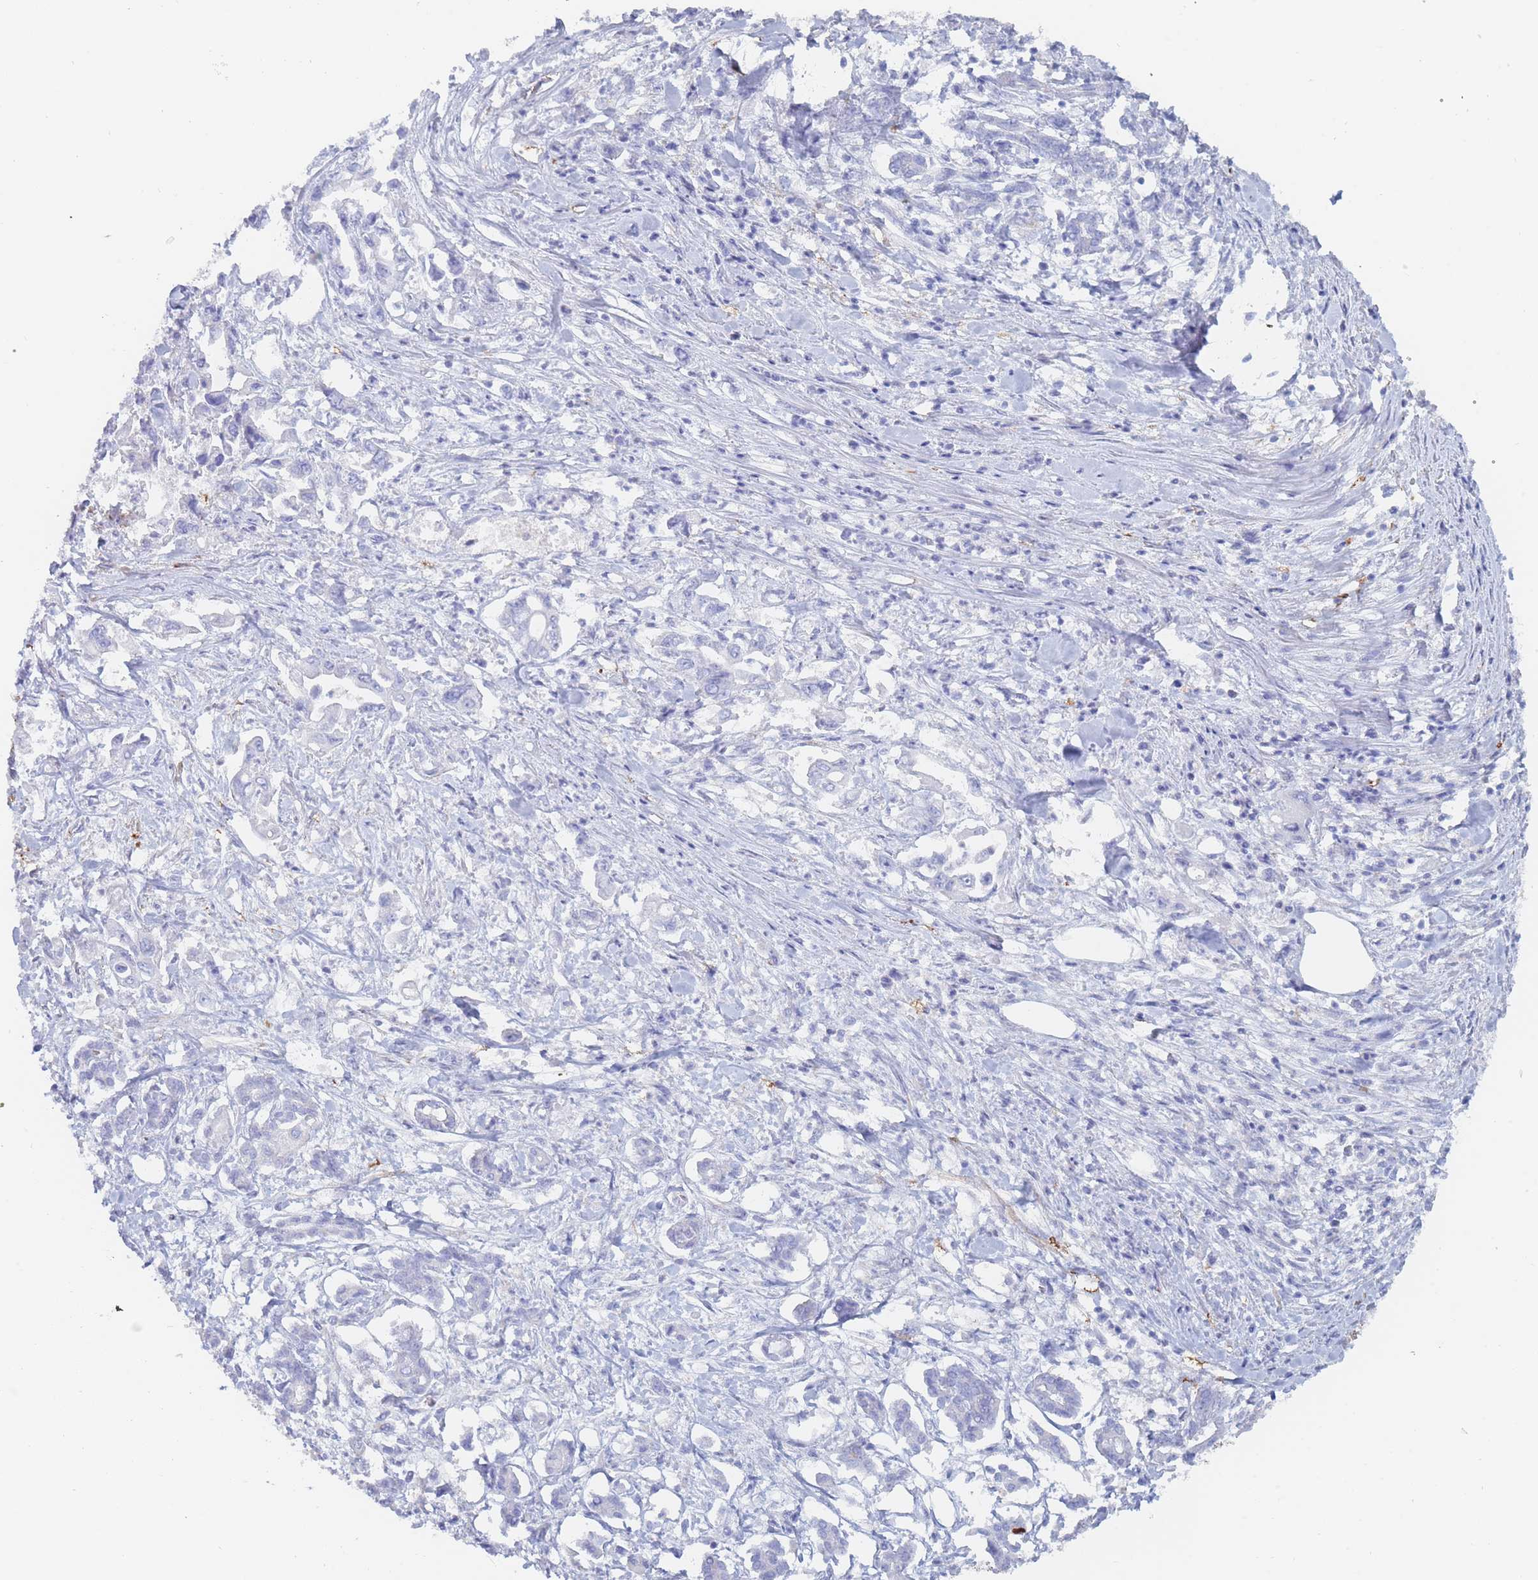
{"staining": {"intensity": "negative", "quantity": "none", "location": "none"}, "tissue": "pancreatic cancer", "cell_type": "Tumor cells", "image_type": "cancer", "snomed": [{"axis": "morphology", "description": "Adenocarcinoma, NOS"}, {"axis": "topography", "description": "Pancreas"}], "caption": "Immunohistochemical staining of pancreatic cancer exhibits no significant expression in tumor cells. (Brightfield microscopy of DAB (3,3'-diaminobenzidine) immunohistochemistry at high magnification).", "gene": "SLC25A35", "patient": {"sex": "male", "age": 61}}